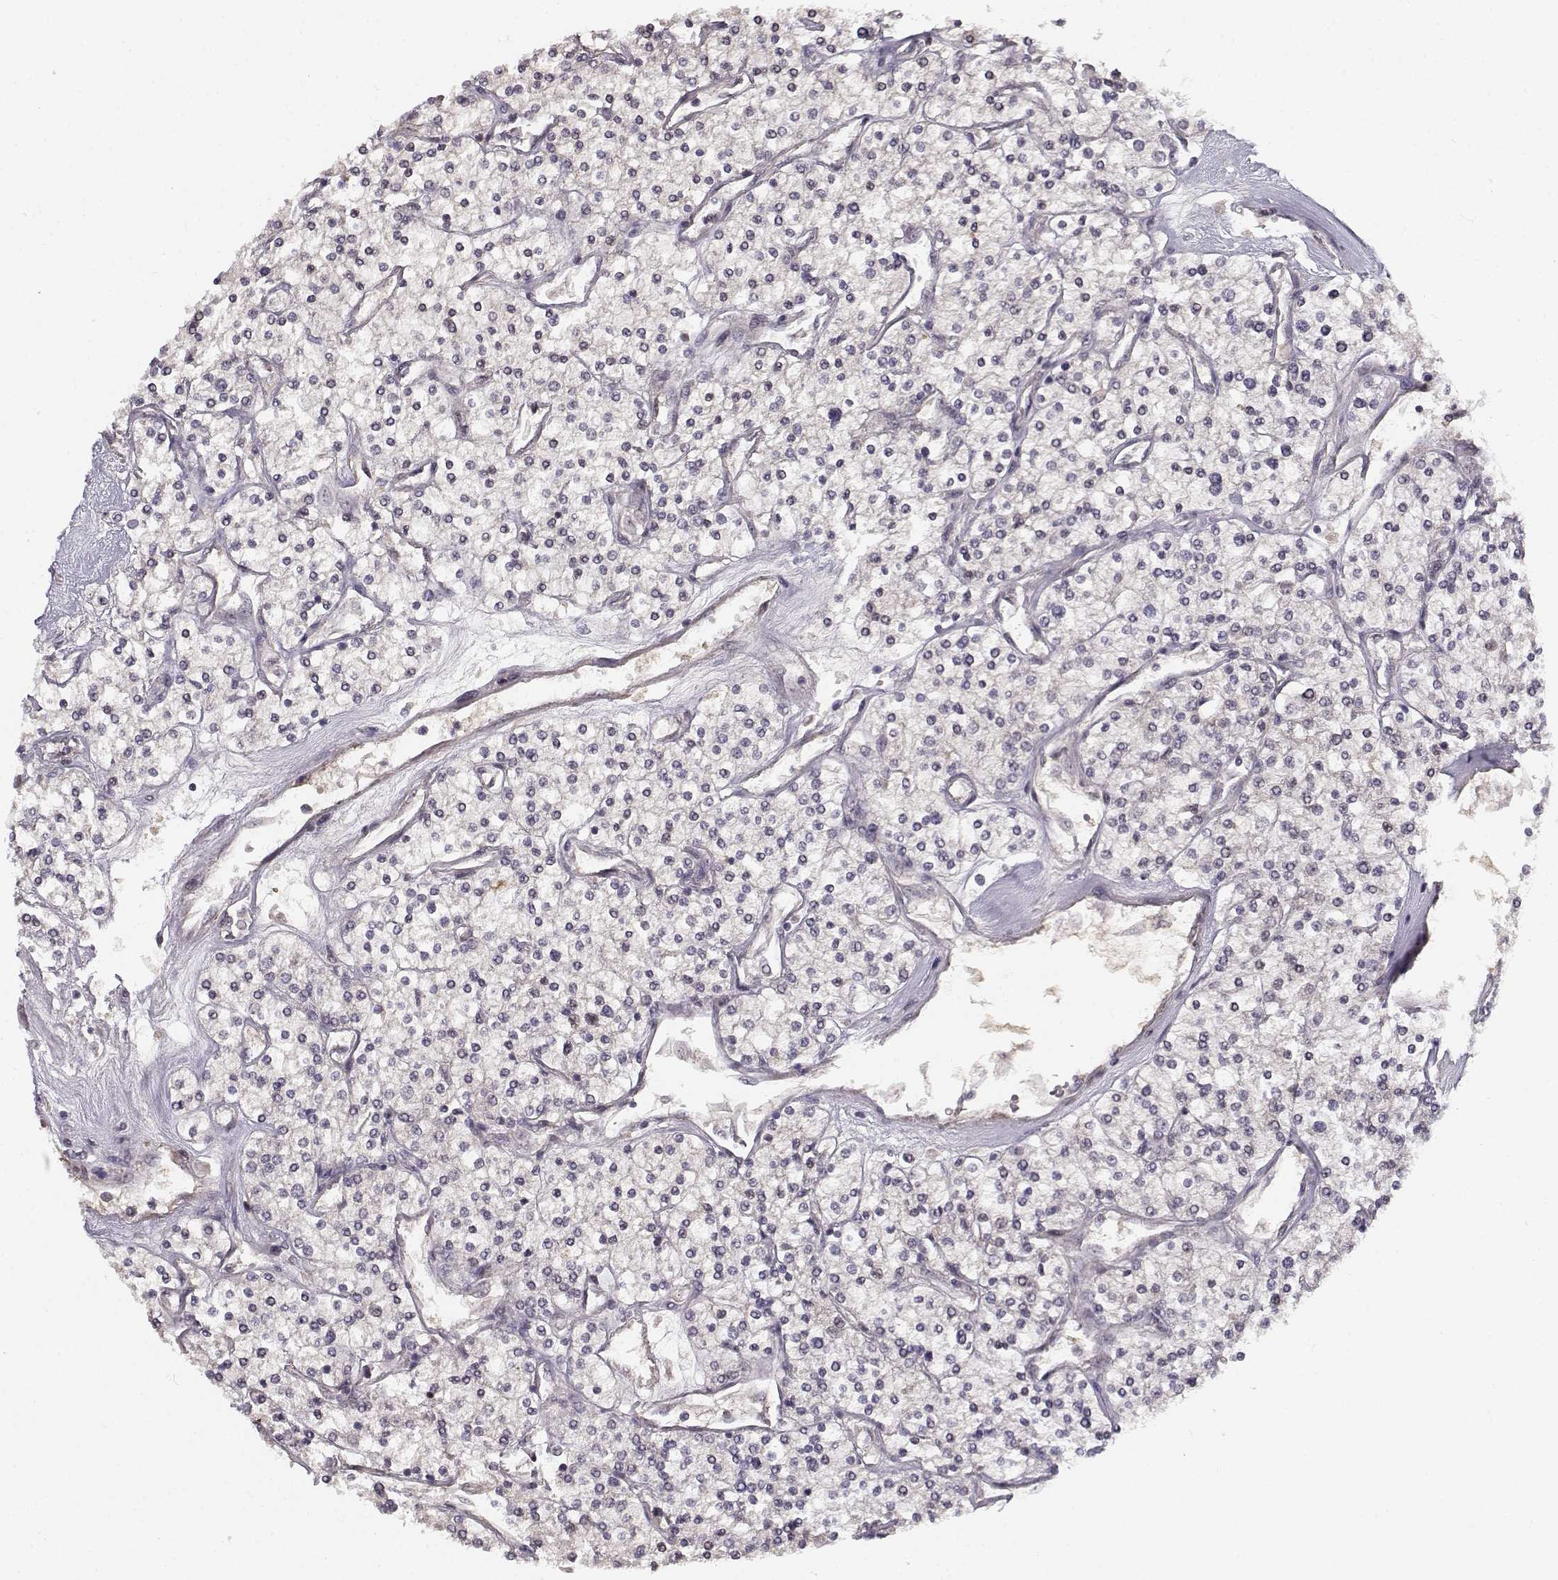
{"staining": {"intensity": "negative", "quantity": "none", "location": "none"}, "tissue": "renal cancer", "cell_type": "Tumor cells", "image_type": "cancer", "snomed": [{"axis": "morphology", "description": "Adenocarcinoma, NOS"}, {"axis": "topography", "description": "Kidney"}], "caption": "The immunohistochemistry (IHC) image has no significant positivity in tumor cells of renal cancer (adenocarcinoma) tissue. The staining was performed using DAB to visualize the protein expression in brown, while the nuclei were stained in blue with hematoxylin (Magnification: 20x).", "gene": "RGS9BP", "patient": {"sex": "male", "age": 80}}